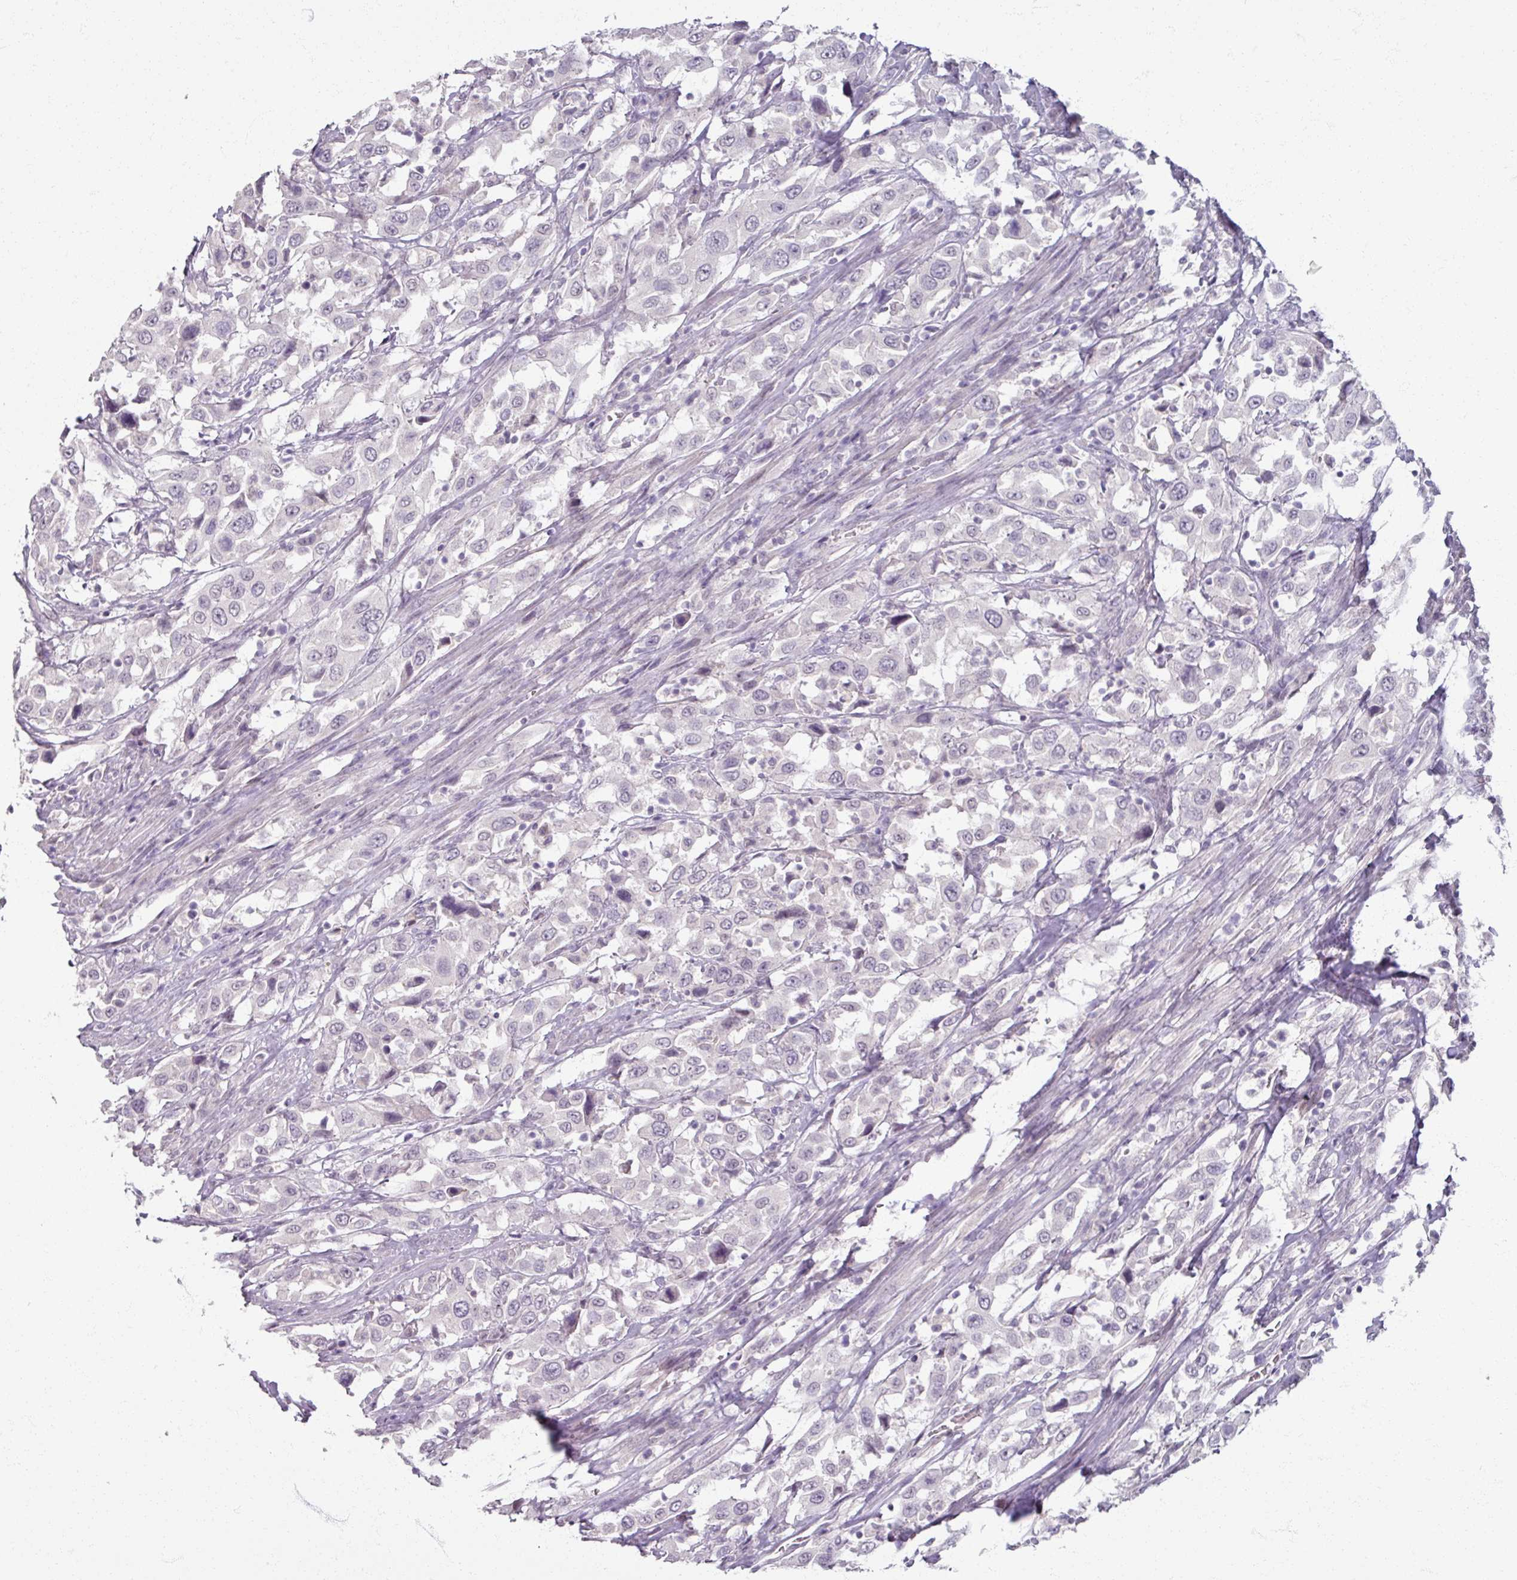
{"staining": {"intensity": "negative", "quantity": "none", "location": "none"}, "tissue": "urothelial cancer", "cell_type": "Tumor cells", "image_type": "cancer", "snomed": [{"axis": "morphology", "description": "Urothelial carcinoma, High grade"}, {"axis": "topography", "description": "Urinary bladder"}], "caption": "Tumor cells are negative for brown protein staining in urothelial carcinoma (high-grade).", "gene": "SOX11", "patient": {"sex": "male", "age": 61}}